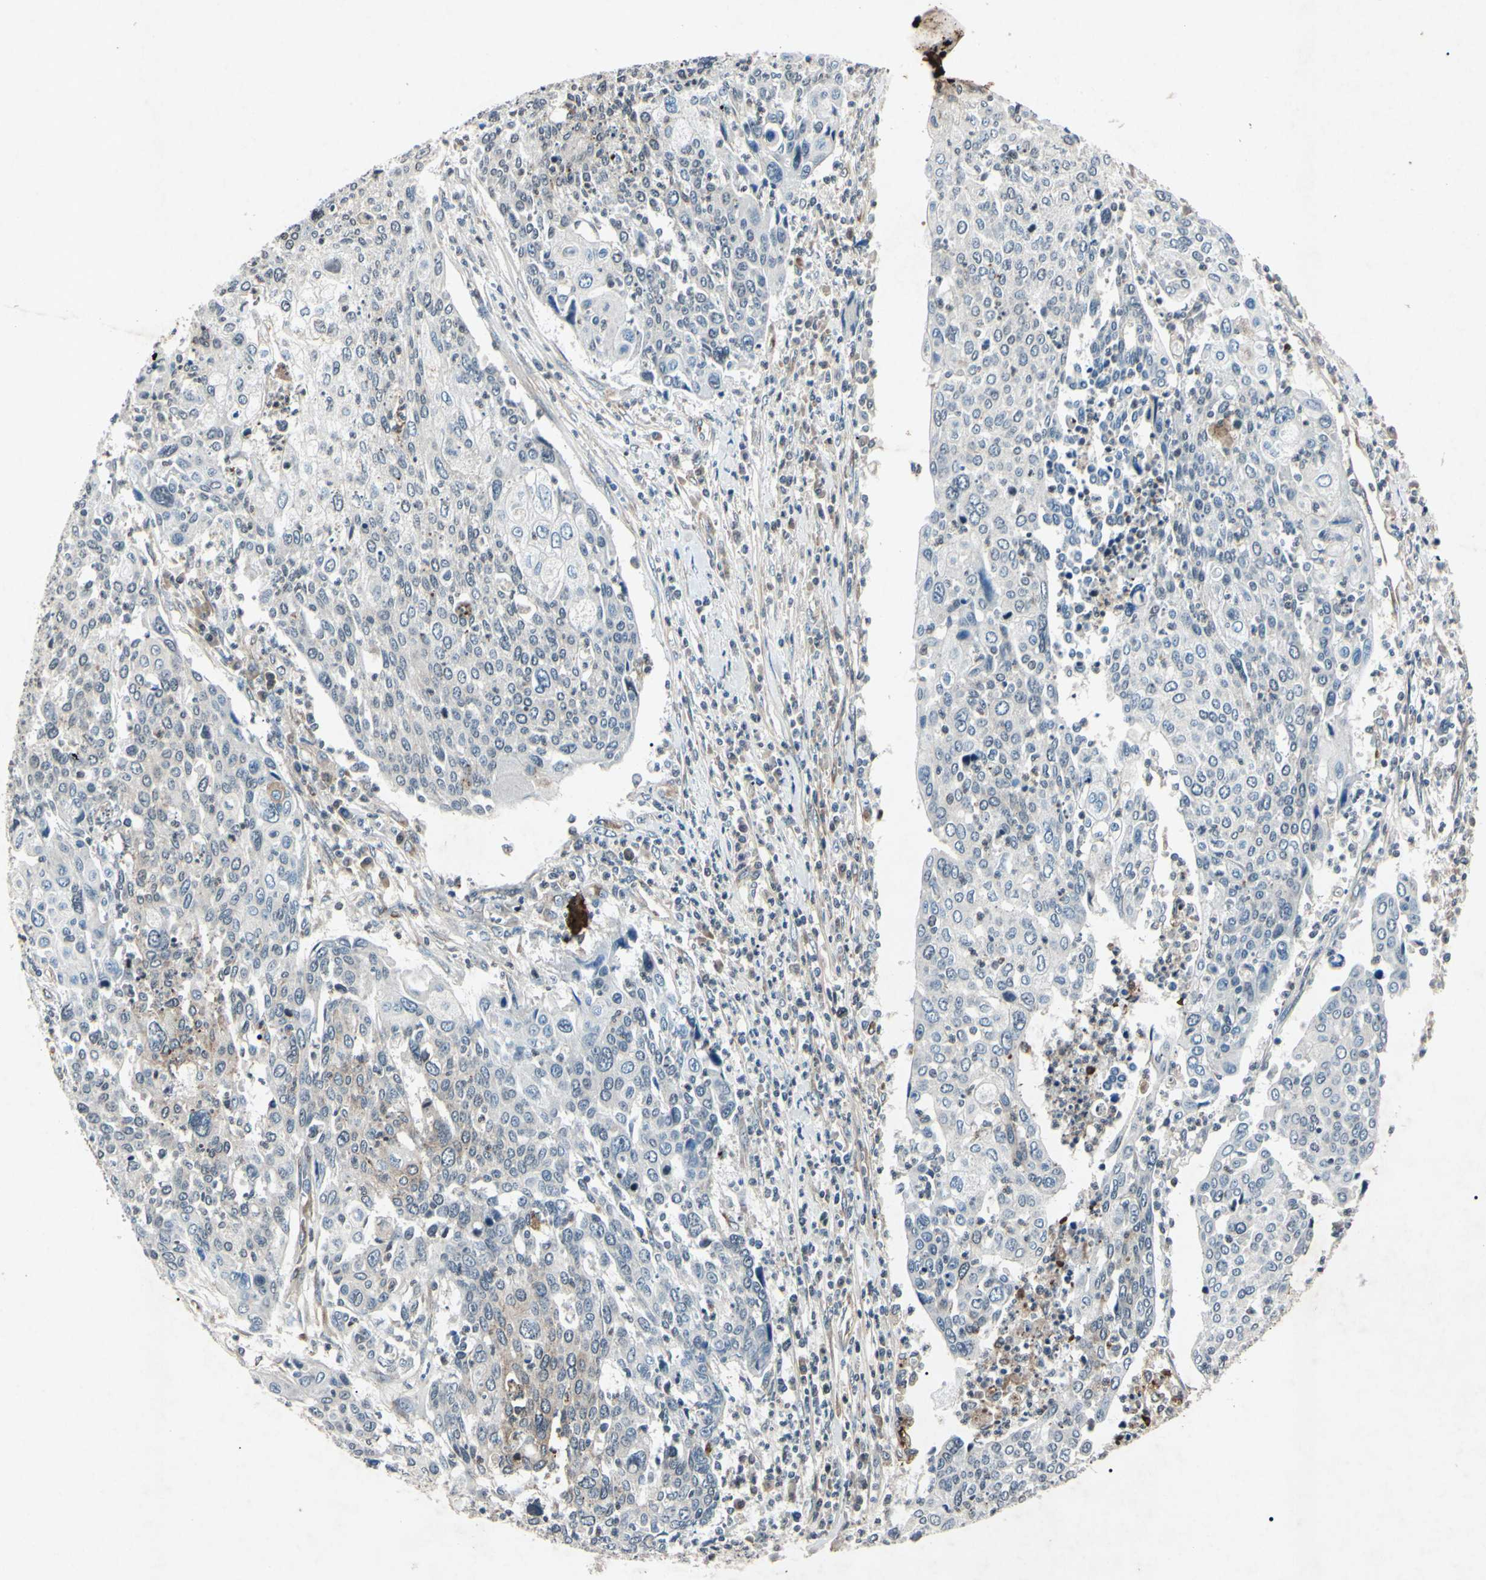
{"staining": {"intensity": "negative", "quantity": "none", "location": "none"}, "tissue": "cervical cancer", "cell_type": "Tumor cells", "image_type": "cancer", "snomed": [{"axis": "morphology", "description": "Squamous cell carcinoma, NOS"}, {"axis": "topography", "description": "Cervix"}], "caption": "Immunohistochemical staining of cervical cancer (squamous cell carcinoma) displays no significant expression in tumor cells.", "gene": "AEBP1", "patient": {"sex": "female", "age": 40}}